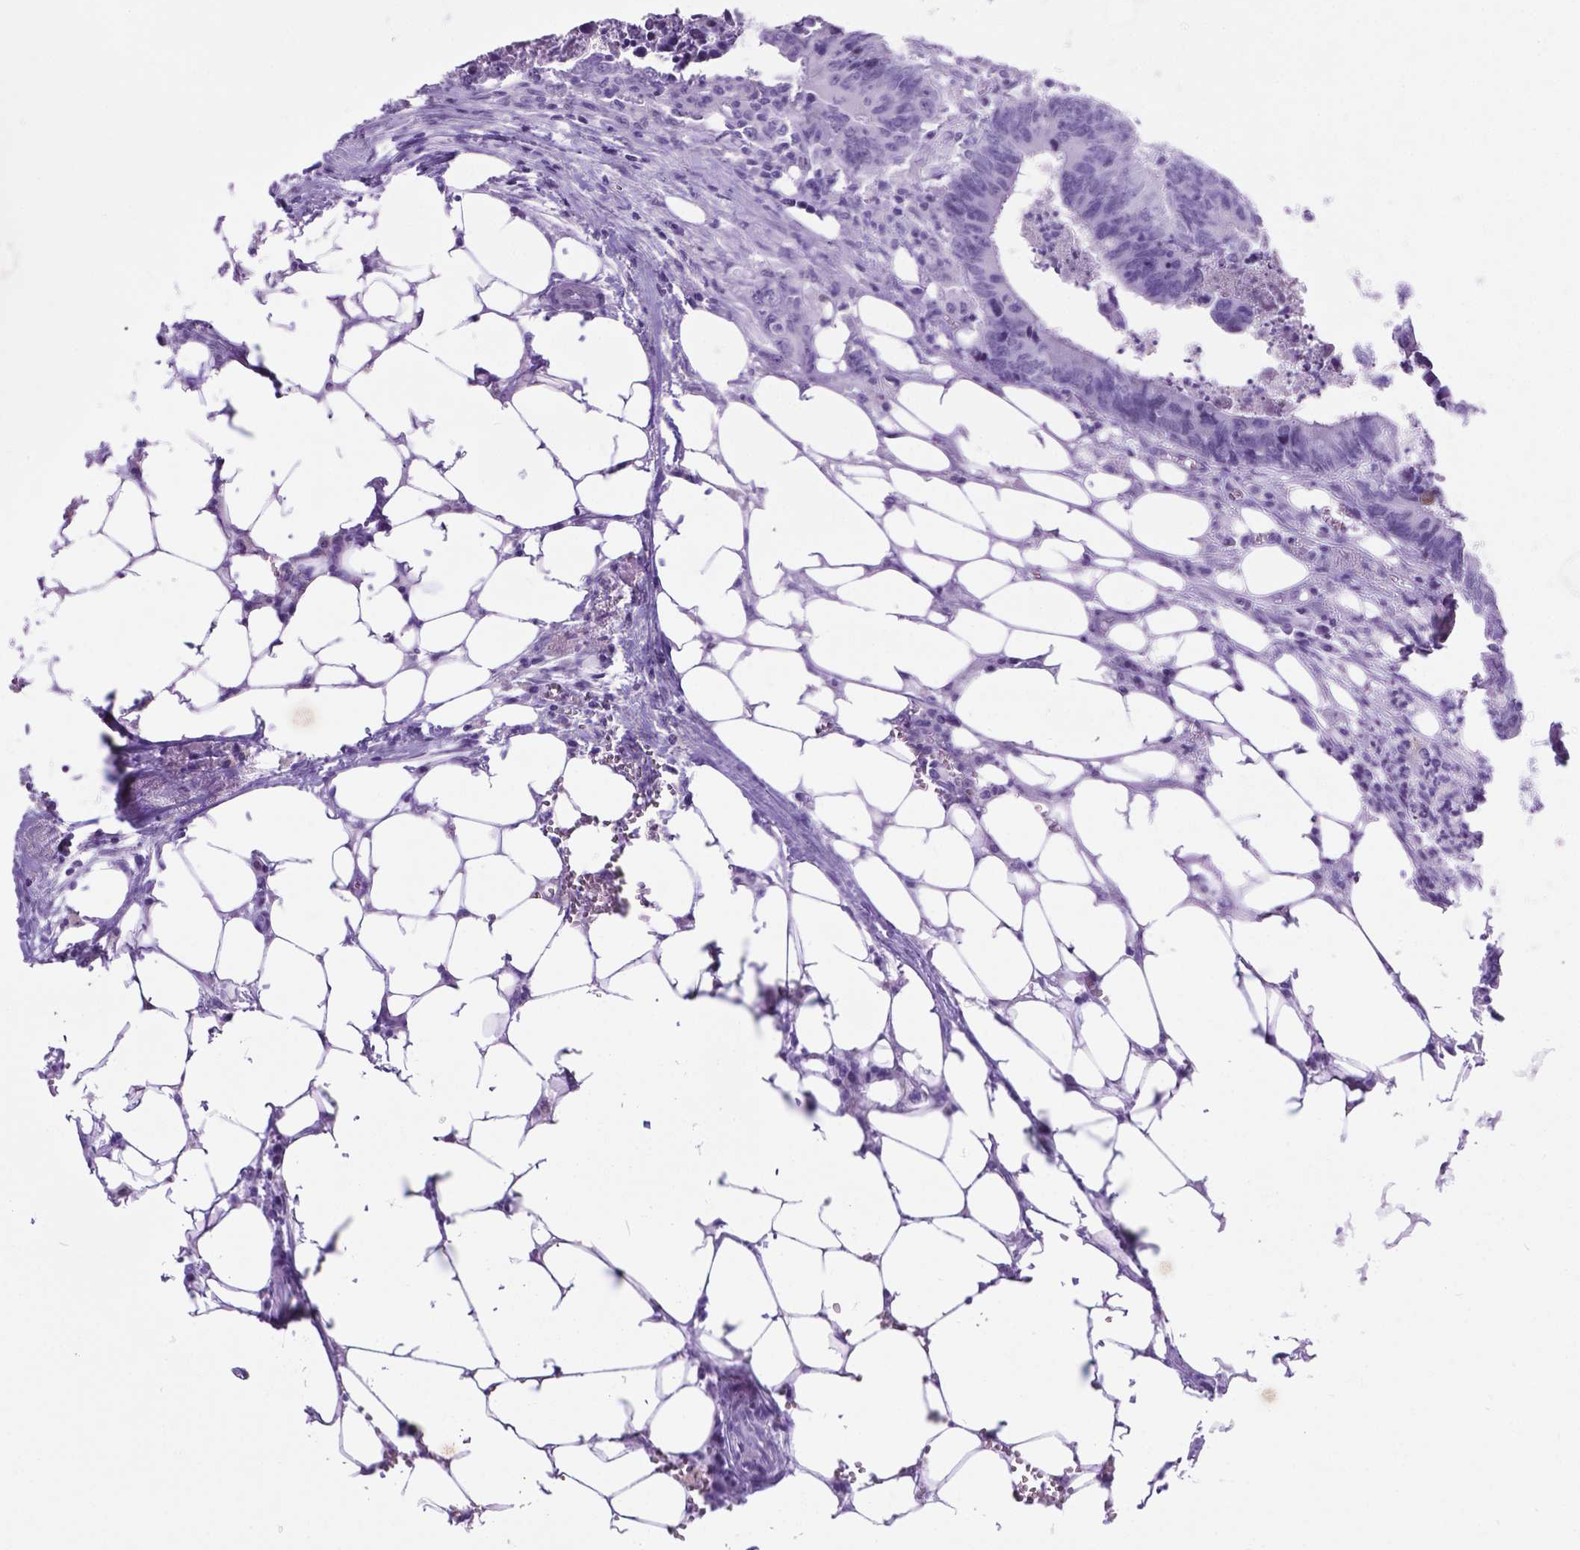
{"staining": {"intensity": "negative", "quantity": "none", "location": "none"}, "tissue": "colorectal cancer", "cell_type": "Tumor cells", "image_type": "cancer", "snomed": [{"axis": "morphology", "description": "Adenocarcinoma, NOS"}, {"axis": "topography", "description": "Colon"}], "caption": "Immunohistochemistry of human colorectal cancer (adenocarcinoma) exhibits no expression in tumor cells. The staining is performed using DAB brown chromogen with nuclei counter-stained in using hematoxylin.", "gene": "C17orf107", "patient": {"sex": "female", "age": 82}}